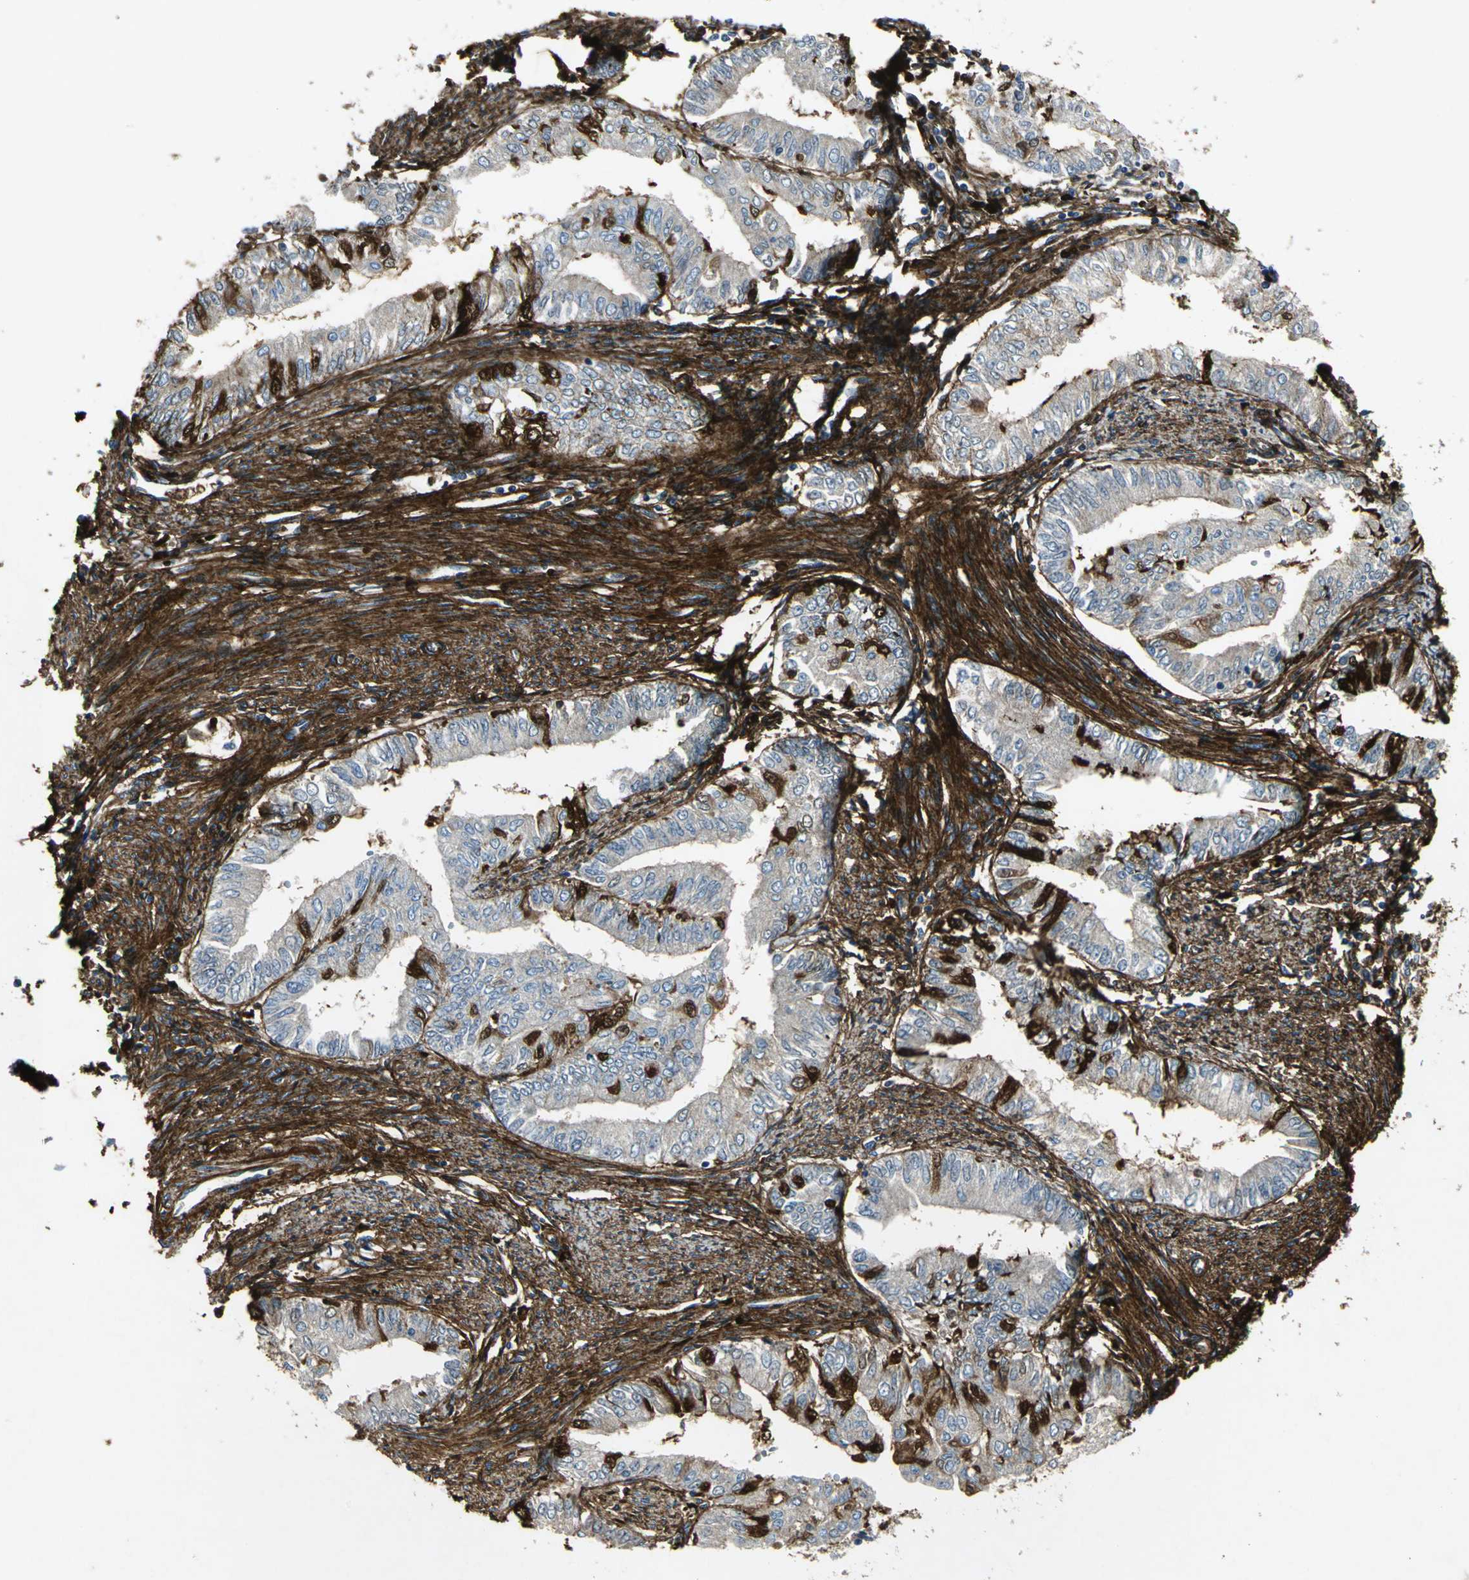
{"staining": {"intensity": "strong", "quantity": "<25%", "location": "cytoplasmic/membranous"}, "tissue": "endometrial cancer", "cell_type": "Tumor cells", "image_type": "cancer", "snomed": [{"axis": "morphology", "description": "Adenocarcinoma, NOS"}, {"axis": "topography", "description": "Endometrium"}], "caption": "The micrograph exhibits staining of endometrial cancer, revealing strong cytoplasmic/membranous protein positivity (brown color) within tumor cells.", "gene": "EFNB3", "patient": {"sex": "female", "age": 66}}